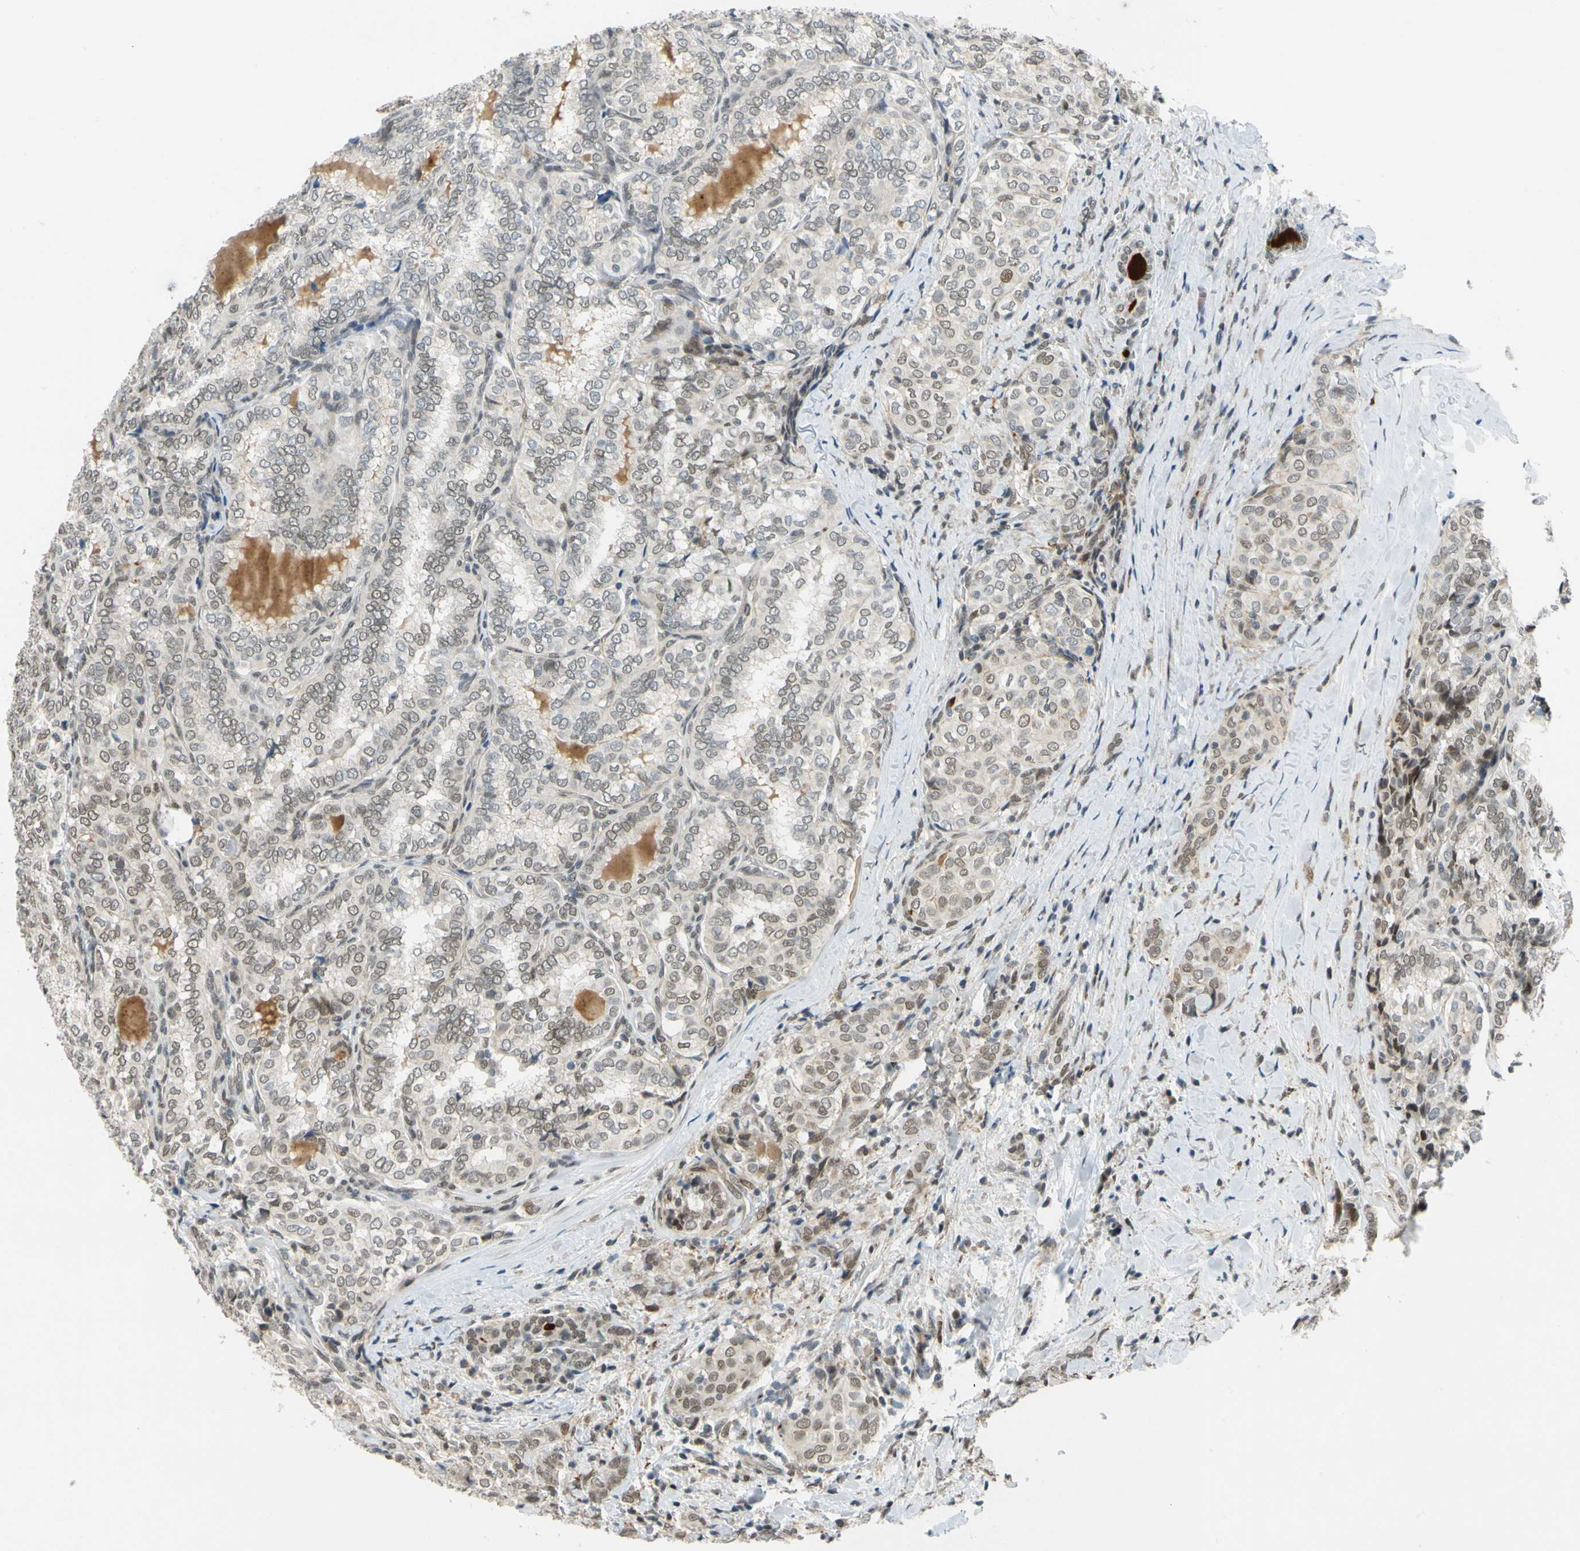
{"staining": {"intensity": "weak", "quantity": "25%-75%", "location": "cytoplasmic/membranous,nuclear"}, "tissue": "thyroid cancer", "cell_type": "Tumor cells", "image_type": "cancer", "snomed": [{"axis": "morphology", "description": "Normal tissue, NOS"}, {"axis": "morphology", "description": "Papillary adenocarcinoma, NOS"}, {"axis": "topography", "description": "Thyroid gland"}], "caption": "Thyroid cancer was stained to show a protein in brown. There is low levels of weak cytoplasmic/membranous and nuclear positivity in approximately 25%-75% of tumor cells.", "gene": "POGZ", "patient": {"sex": "female", "age": 30}}